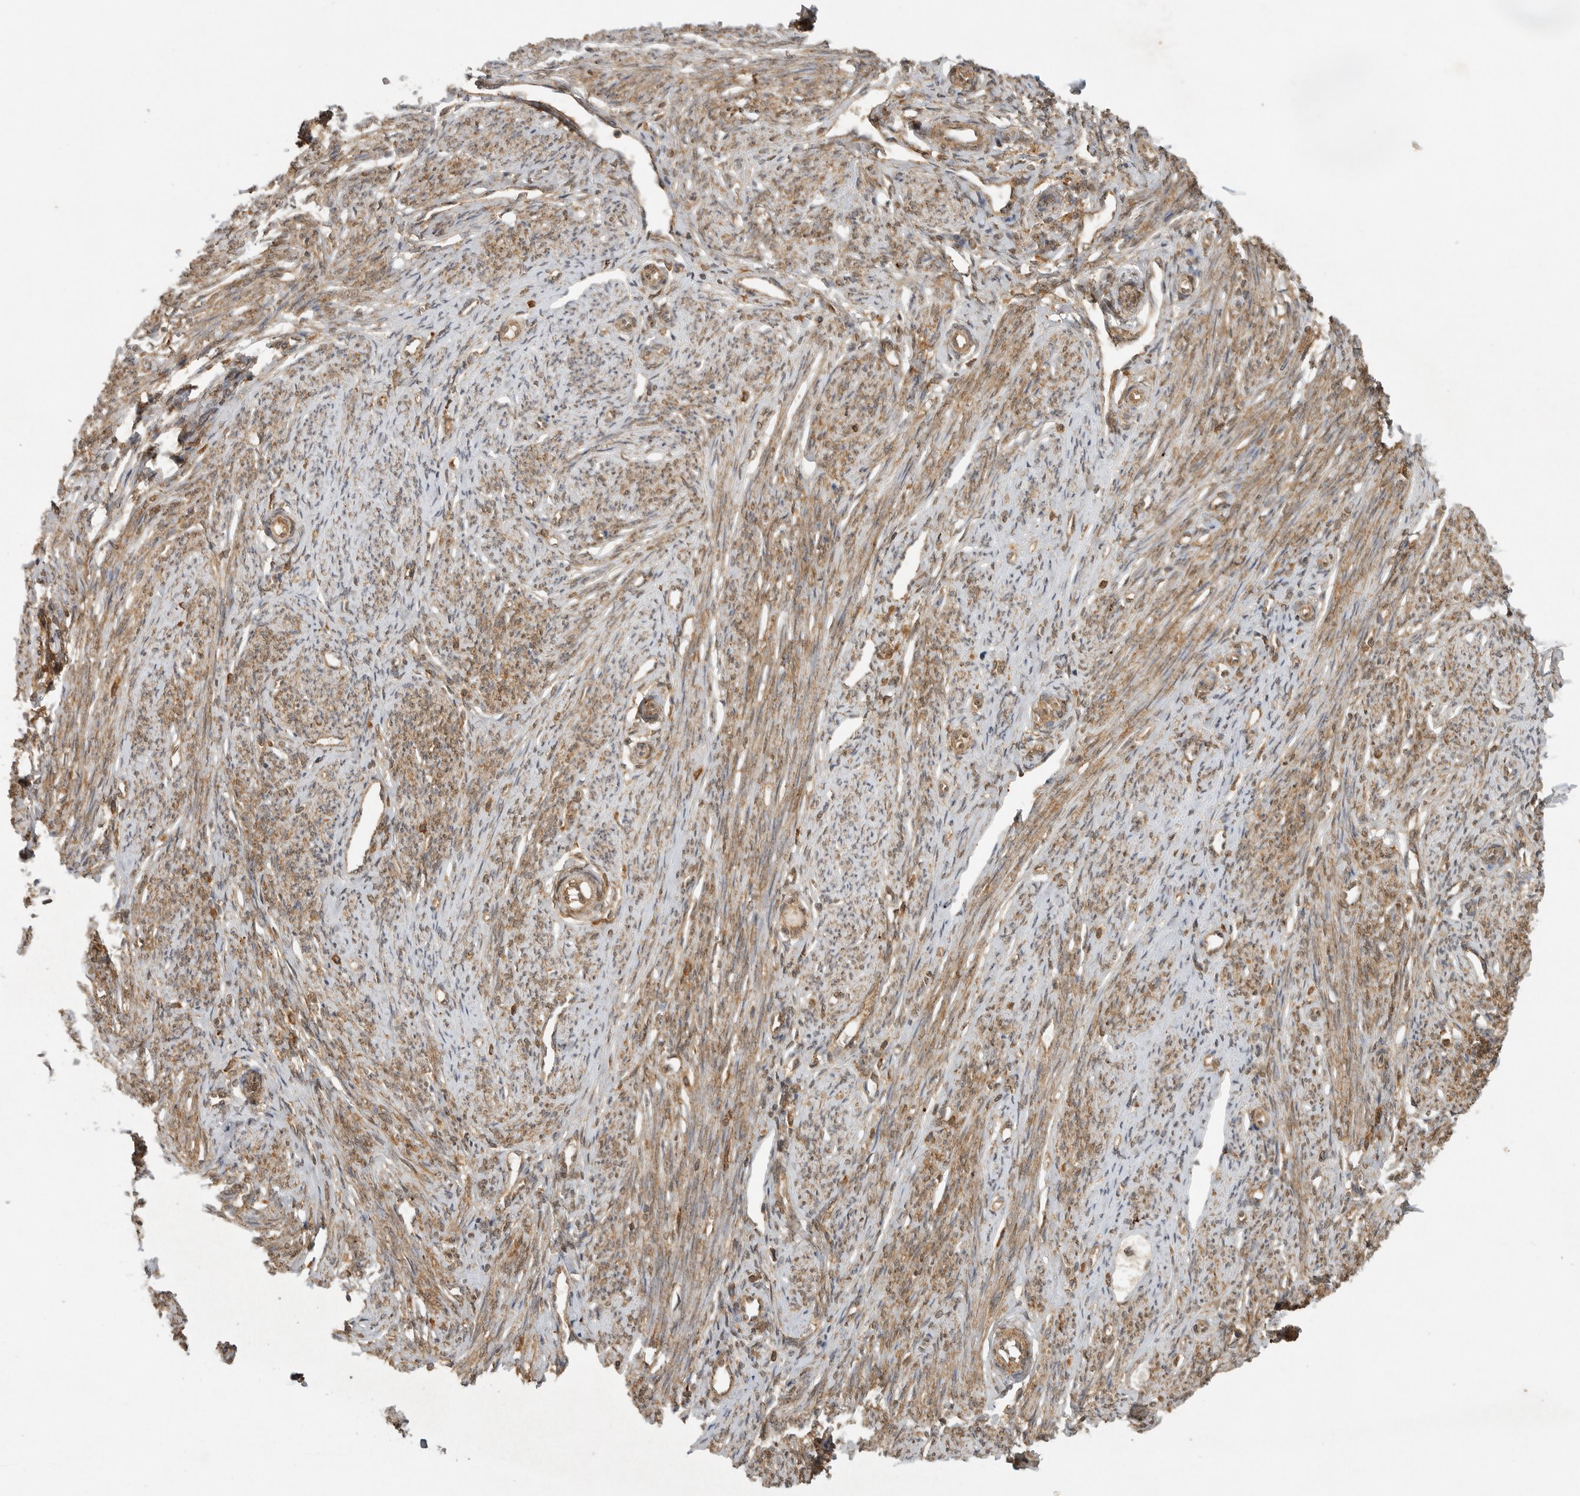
{"staining": {"intensity": "weak", "quantity": ">75%", "location": "cytoplasmic/membranous"}, "tissue": "endometrium", "cell_type": "Cells in endometrial stroma", "image_type": "normal", "snomed": [{"axis": "morphology", "description": "Normal tissue, NOS"}, {"axis": "topography", "description": "Endometrium"}], "caption": "Weak cytoplasmic/membranous positivity for a protein is appreciated in approximately >75% of cells in endometrial stroma of benign endometrium using immunohistochemistry (IHC).", "gene": "ICOSLG", "patient": {"sex": "female", "age": 56}}